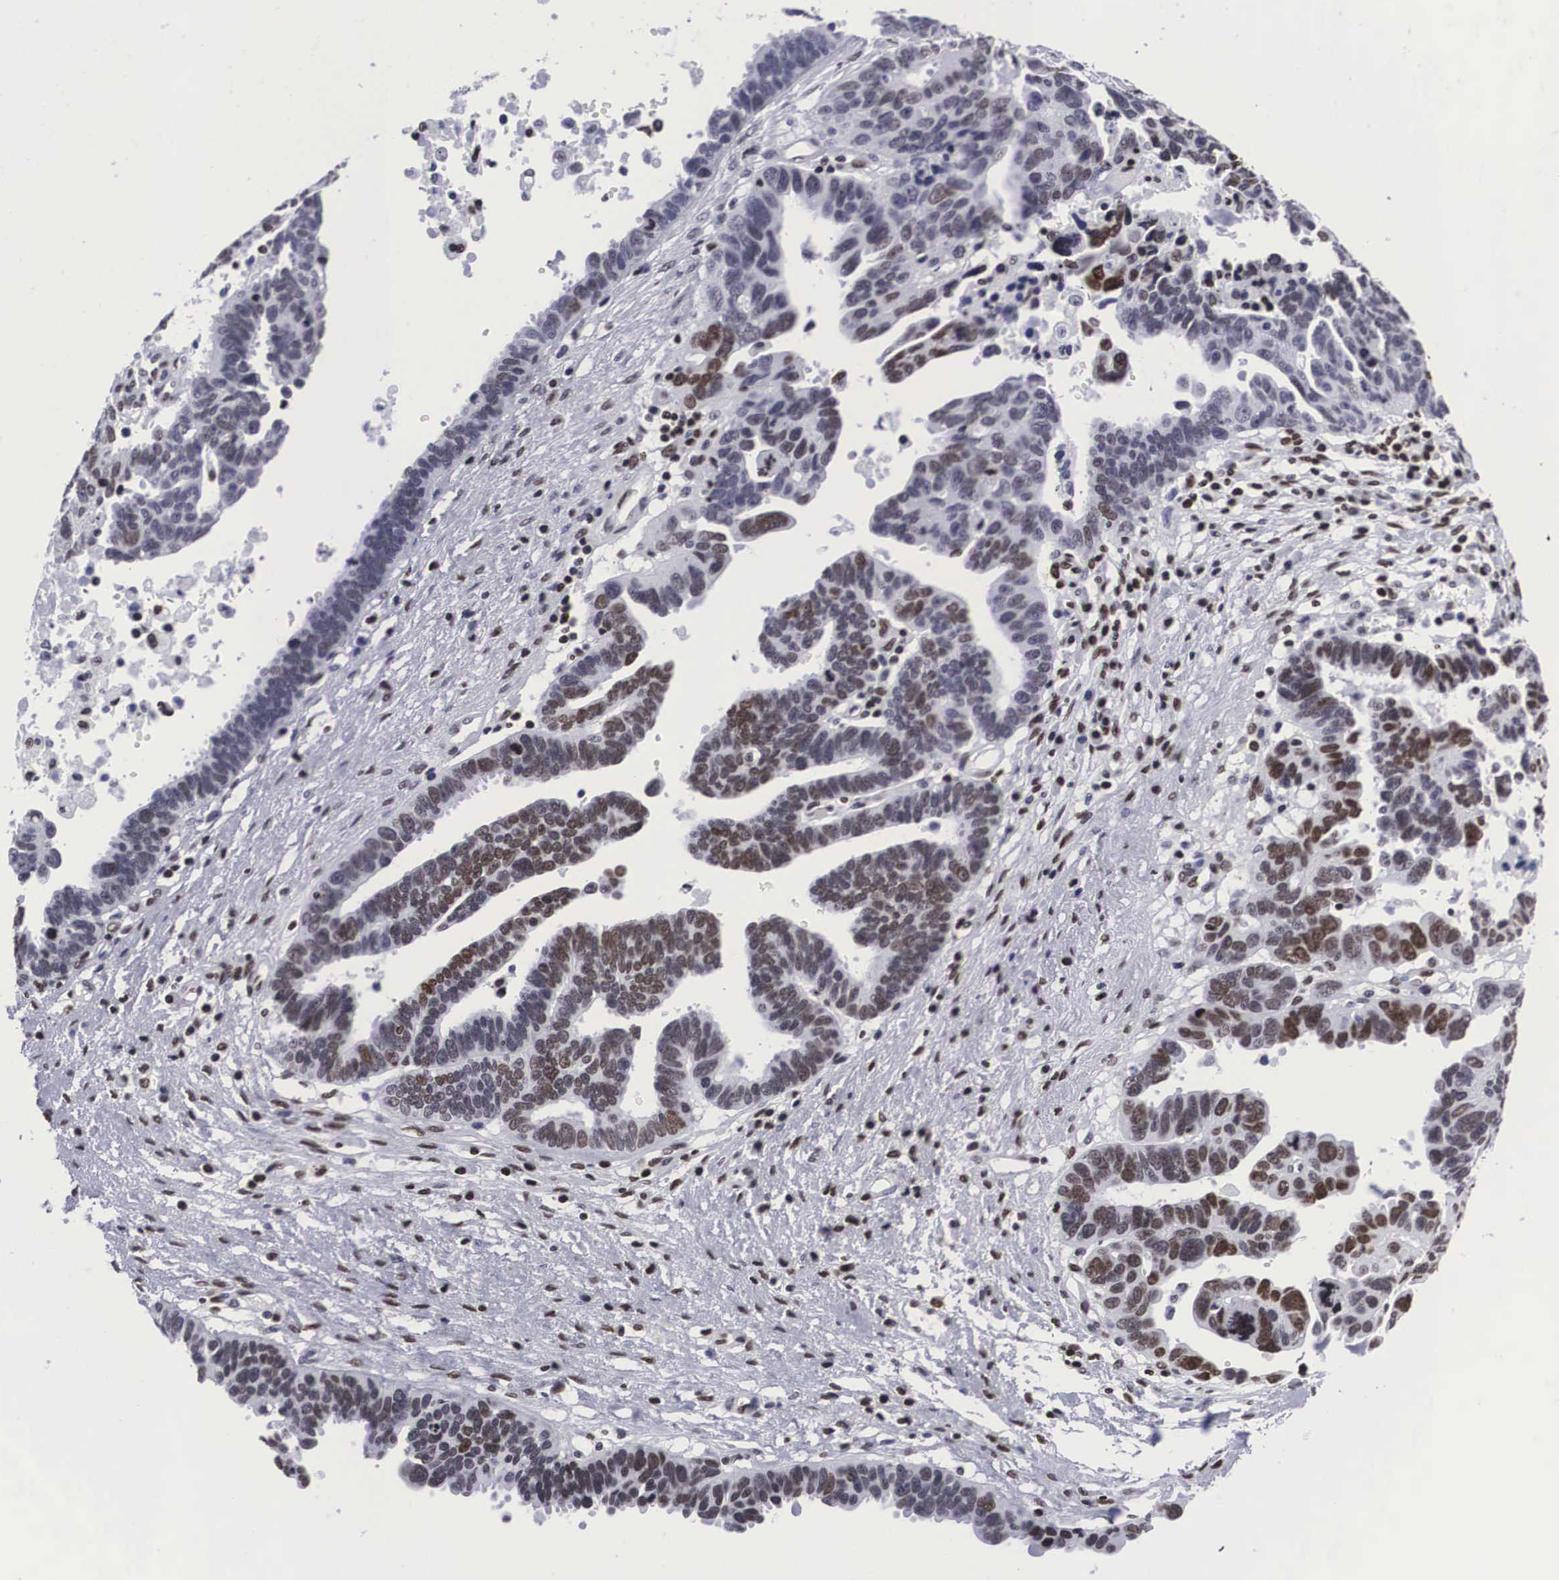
{"staining": {"intensity": "strong", "quantity": ">75%", "location": "nuclear"}, "tissue": "ovarian cancer", "cell_type": "Tumor cells", "image_type": "cancer", "snomed": [{"axis": "morphology", "description": "Carcinoma, endometroid"}, {"axis": "morphology", "description": "Cystadenocarcinoma, serous, NOS"}, {"axis": "topography", "description": "Ovary"}], "caption": "Human ovarian cancer stained with a brown dye displays strong nuclear positive positivity in approximately >75% of tumor cells.", "gene": "MECP2", "patient": {"sex": "female", "age": 45}}